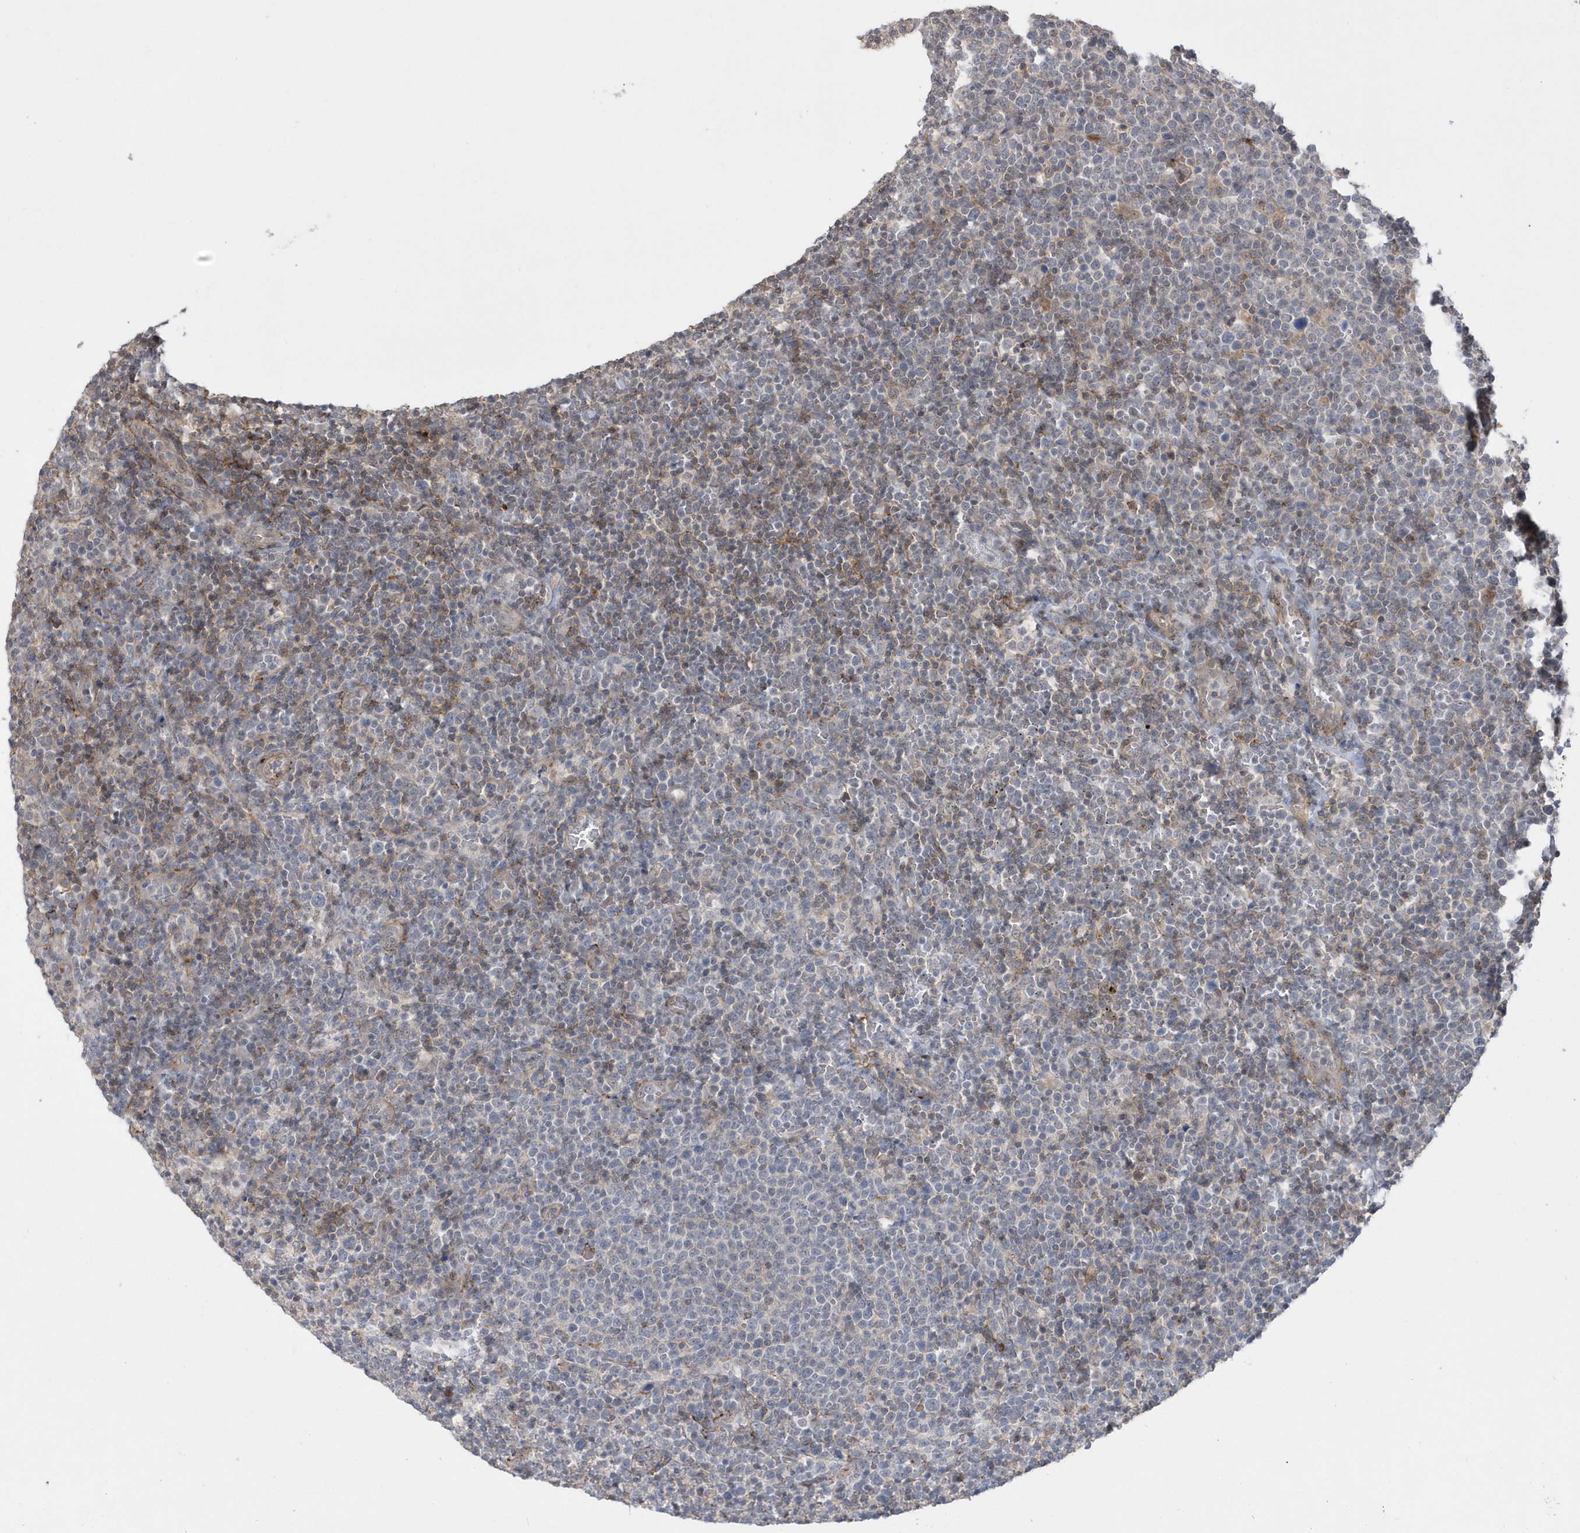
{"staining": {"intensity": "weak", "quantity": "<25%", "location": "cytoplasmic/membranous"}, "tissue": "lymphoma", "cell_type": "Tumor cells", "image_type": "cancer", "snomed": [{"axis": "morphology", "description": "Malignant lymphoma, non-Hodgkin's type, High grade"}, {"axis": "topography", "description": "Lymph node"}], "caption": "High magnification brightfield microscopy of malignant lymphoma, non-Hodgkin's type (high-grade) stained with DAB (3,3'-diaminobenzidine) (brown) and counterstained with hematoxylin (blue): tumor cells show no significant staining.", "gene": "CRIP3", "patient": {"sex": "male", "age": 61}}